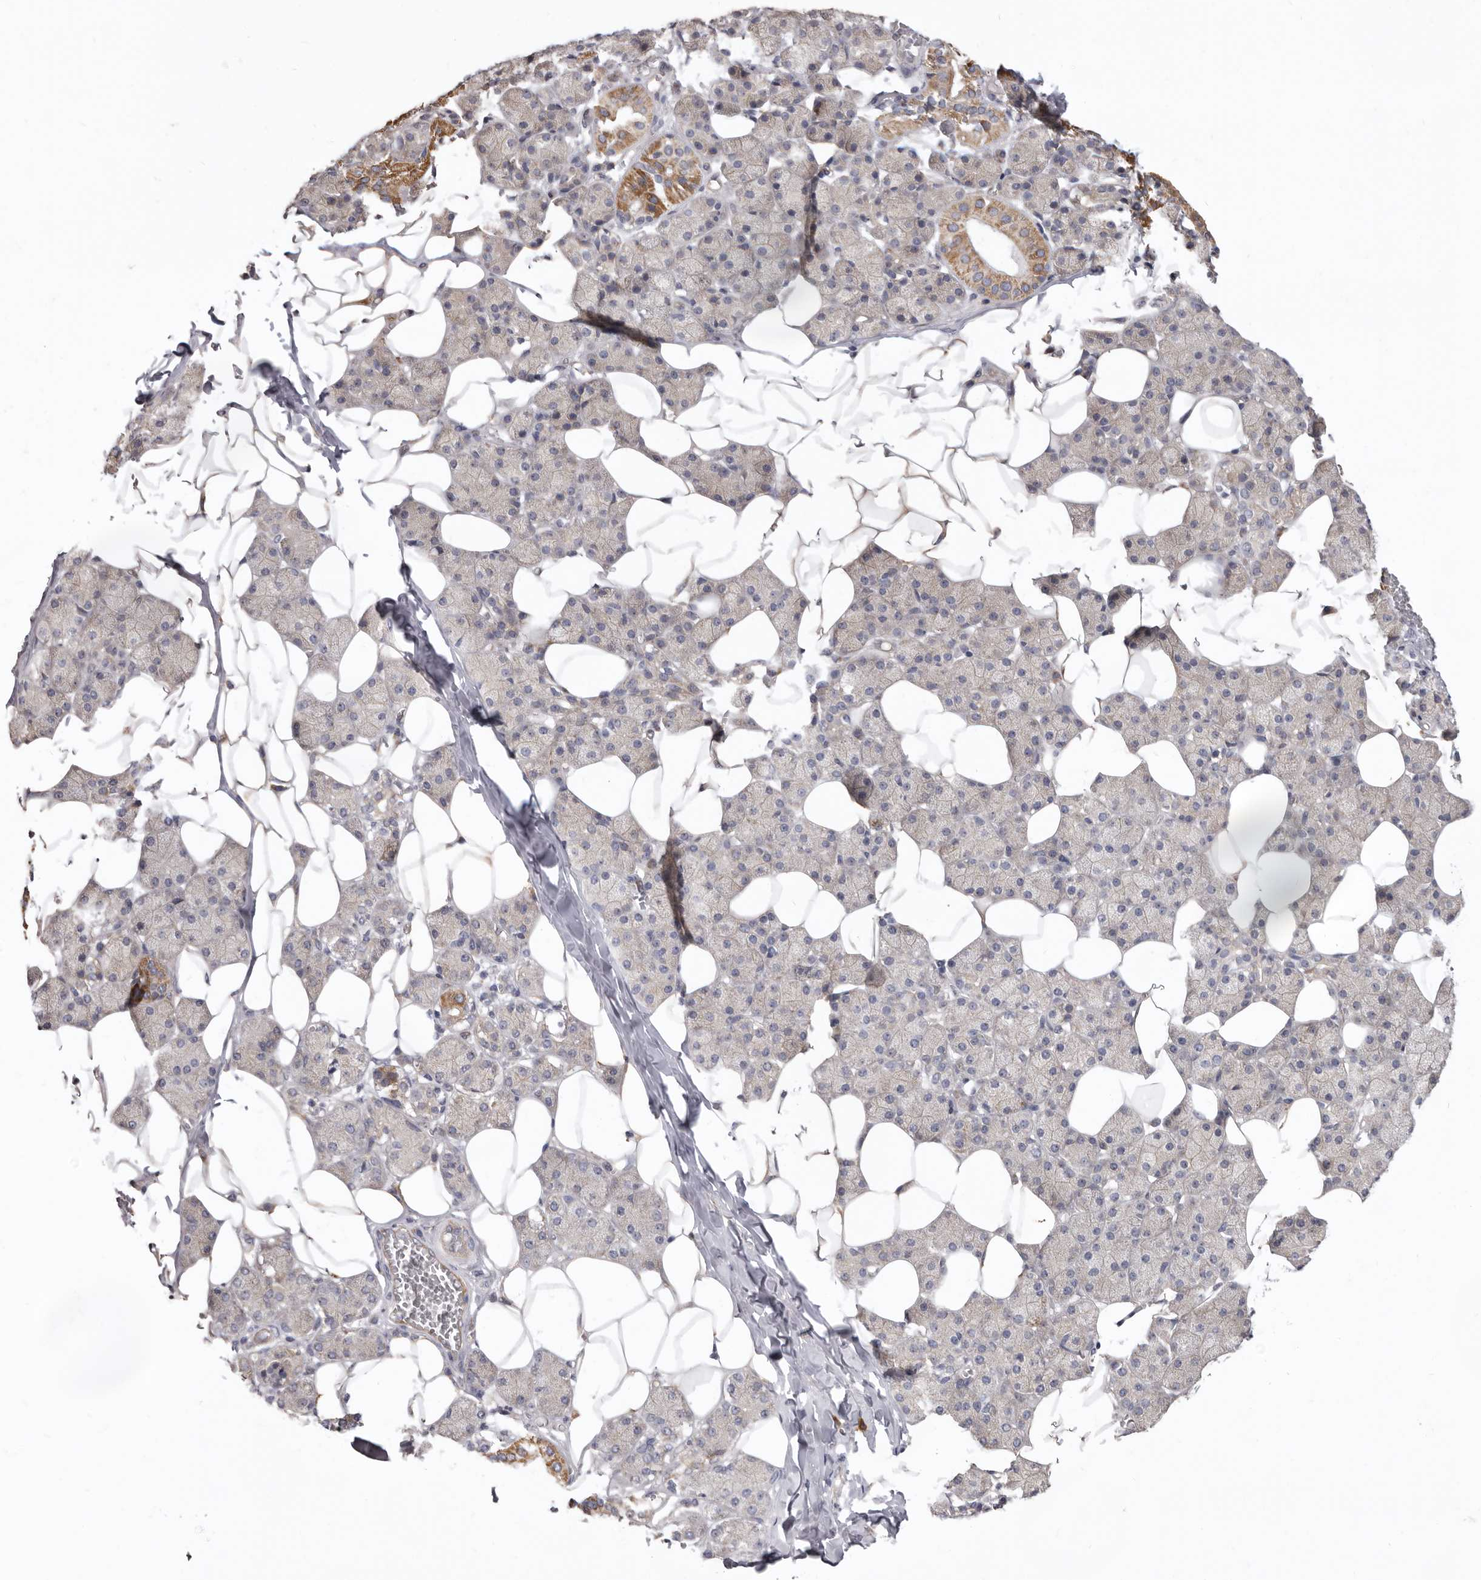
{"staining": {"intensity": "strong", "quantity": "<25%", "location": "cytoplasmic/membranous"}, "tissue": "salivary gland", "cell_type": "Glandular cells", "image_type": "normal", "snomed": [{"axis": "morphology", "description": "Normal tissue, NOS"}, {"axis": "topography", "description": "Salivary gland"}], "caption": "High-power microscopy captured an IHC photomicrograph of benign salivary gland, revealing strong cytoplasmic/membranous expression in approximately <25% of glandular cells.", "gene": "FMO2", "patient": {"sex": "female", "age": 33}}